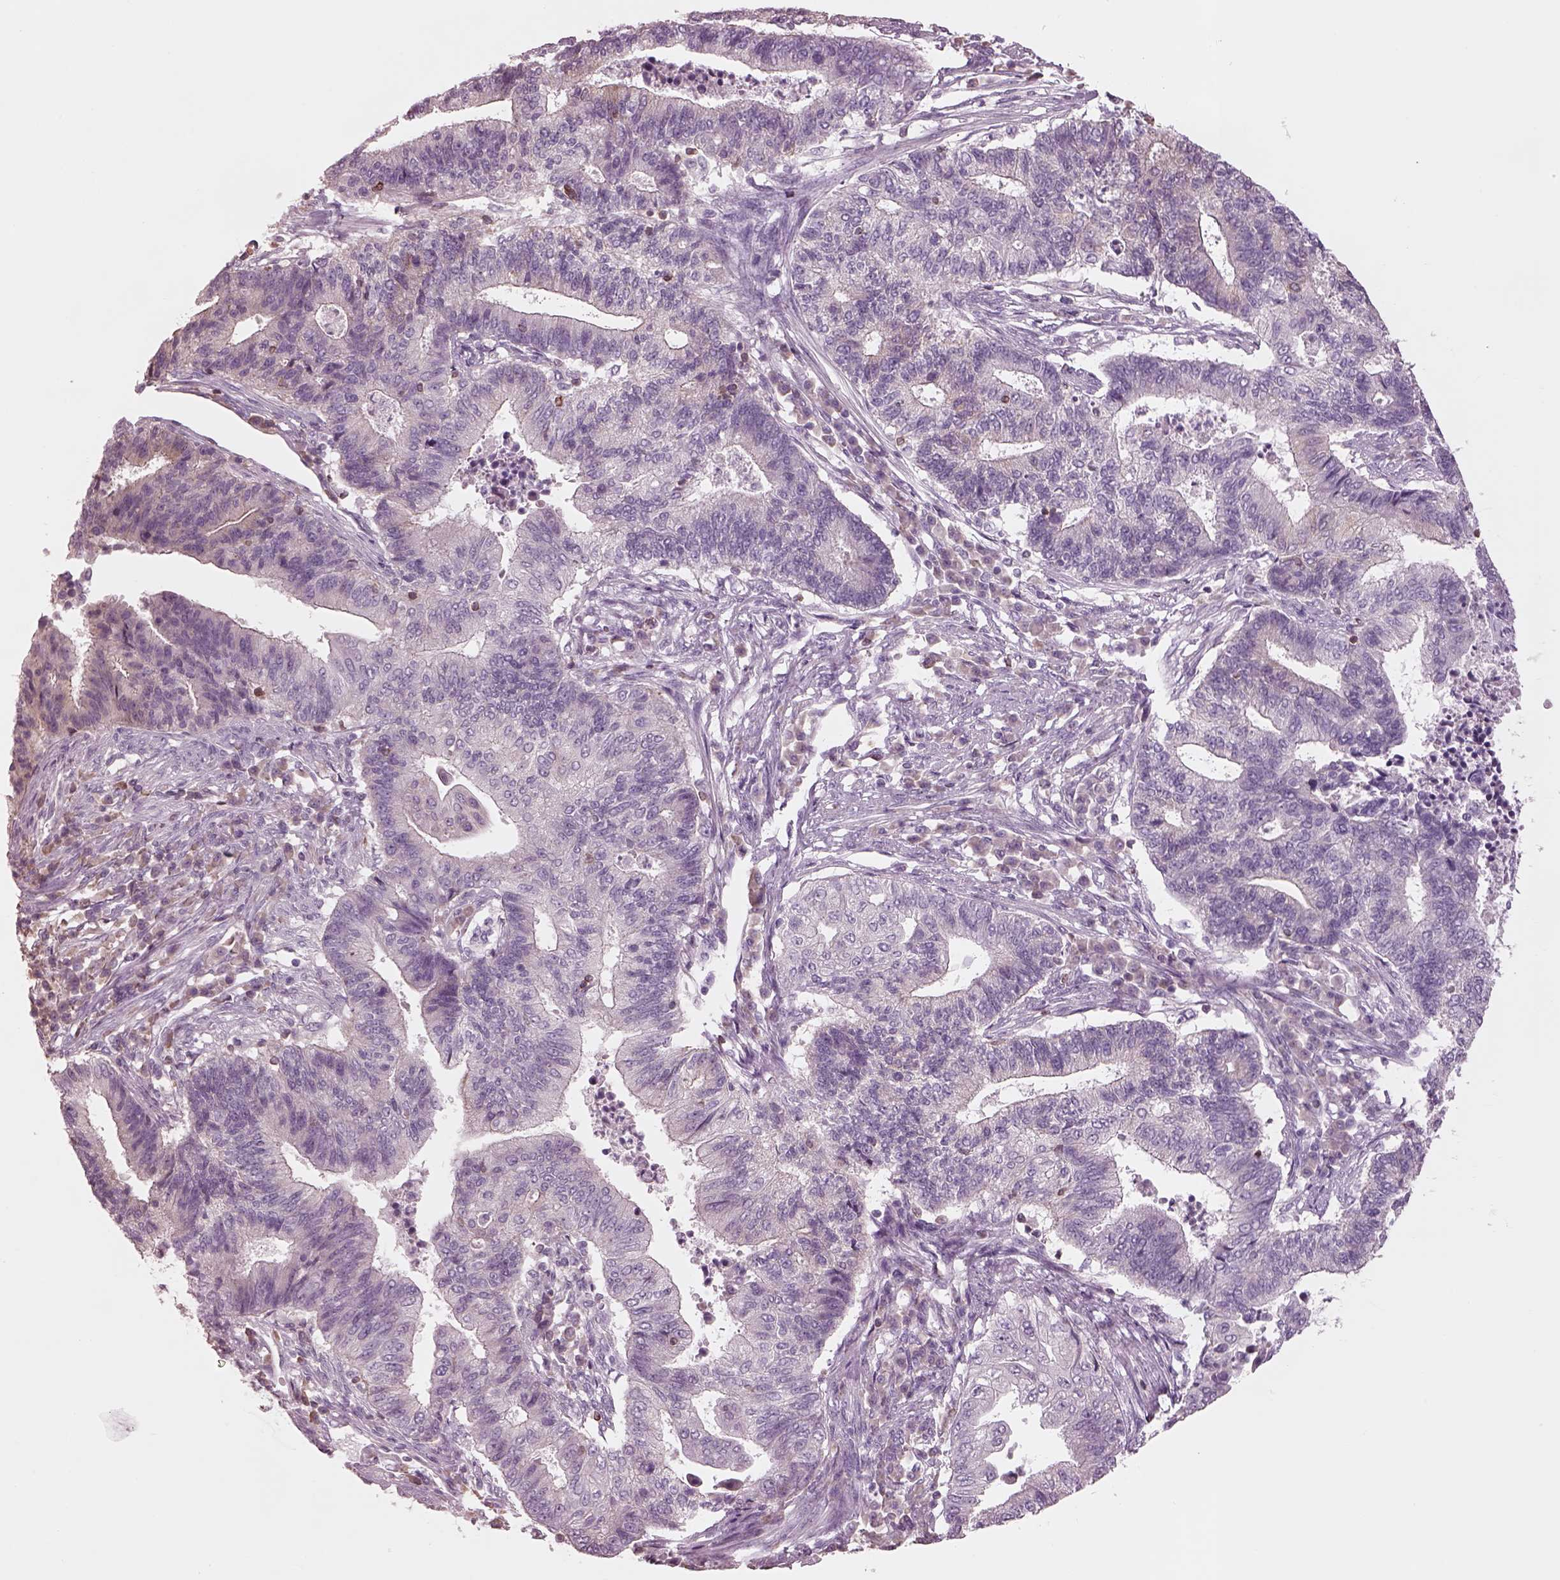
{"staining": {"intensity": "negative", "quantity": "none", "location": "none"}, "tissue": "endometrial cancer", "cell_type": "Tumor cells", "image_type": "cancer", "snomed": [{"axis": "morphology", "description": "Adenocarcinoma, NOS"}, {"axis": "topography", "description": "Uterus"}, {"axis": "topography", "description": "Endometrium"}], "caption": "Tumor cells are negative for brown protein staining in adenocarcinoma (endometrial).", "gene": "SLC27A2", "patient": {"sex": "female", "age": 54}}